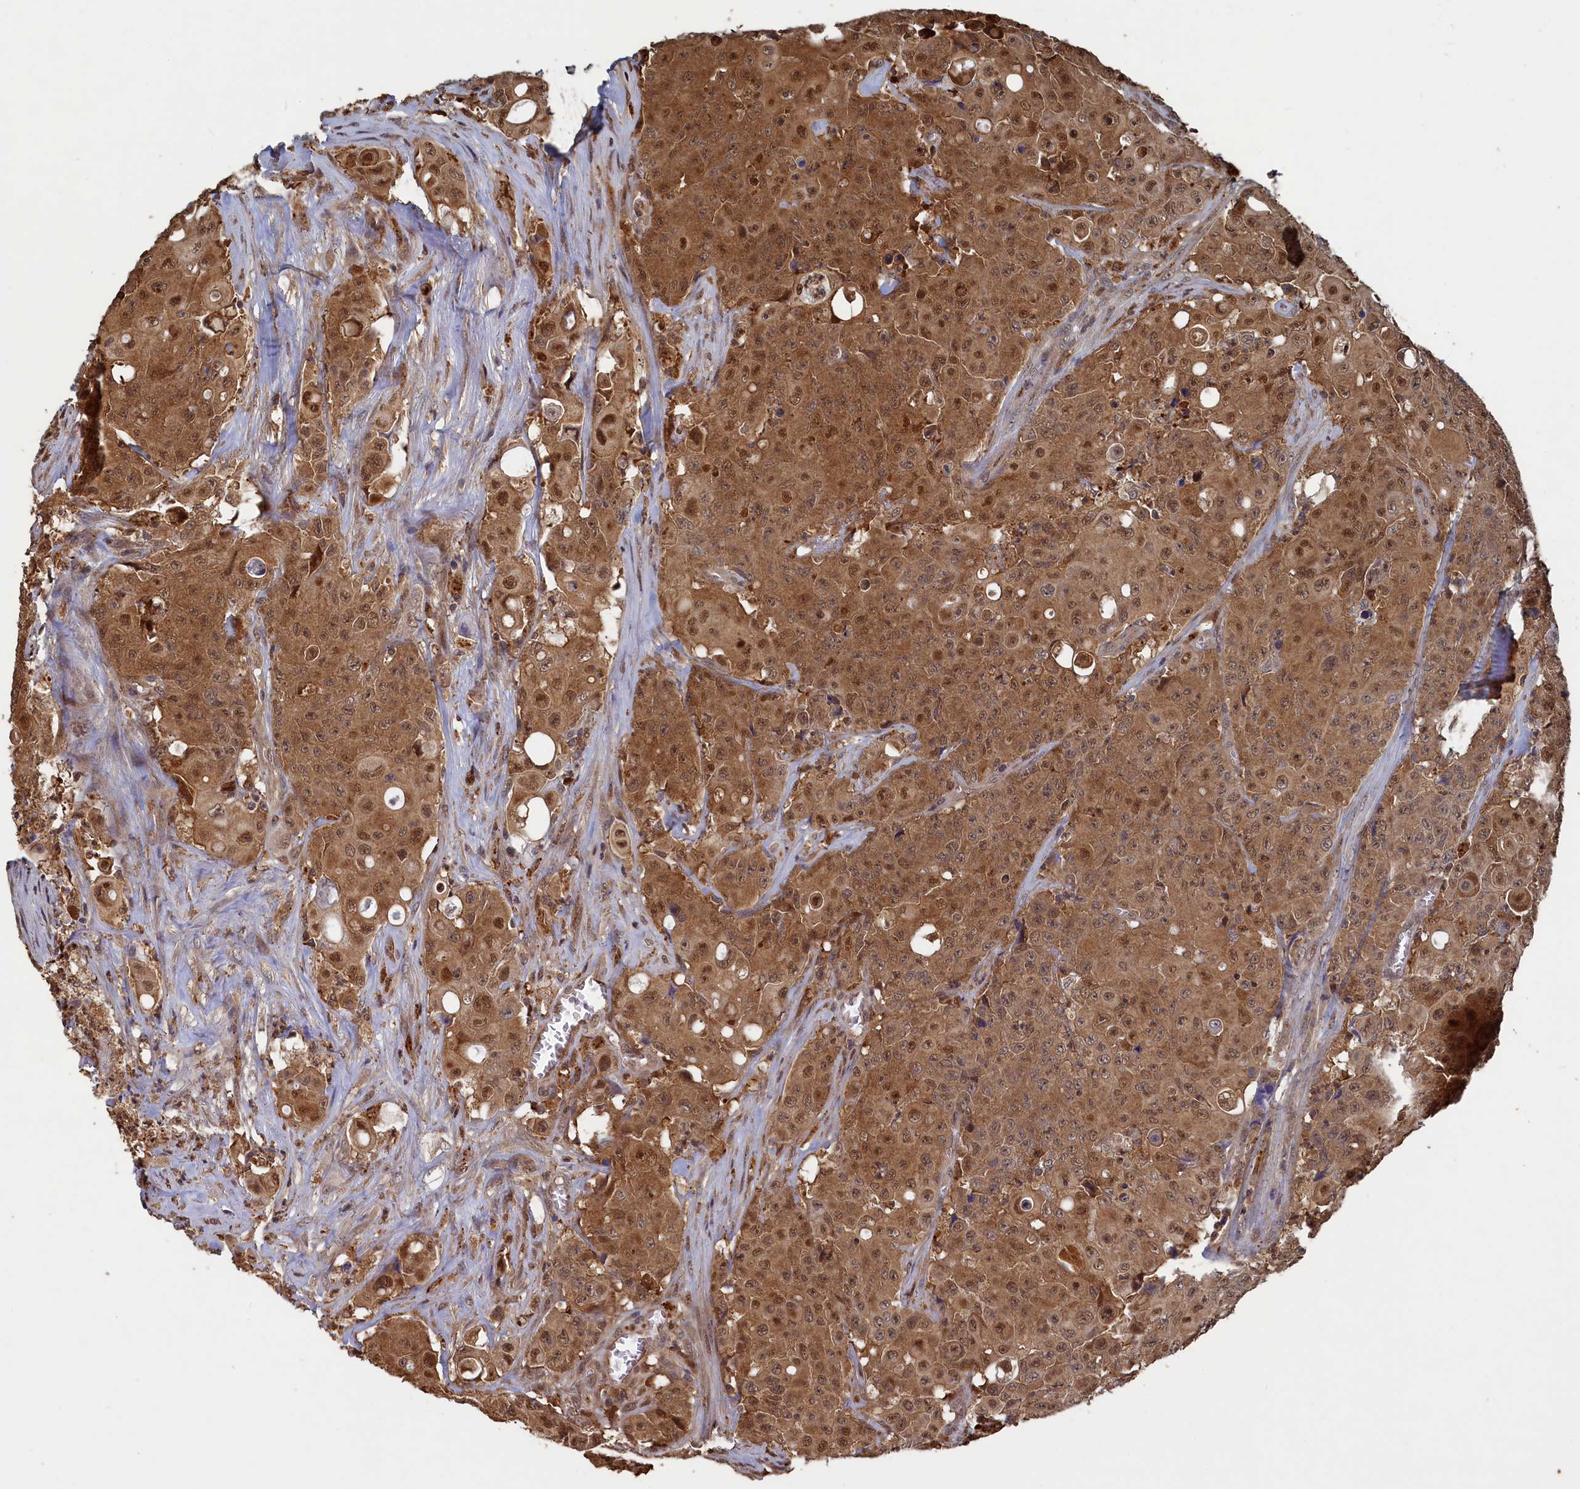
{"staining": {"intensity": "moderate", "quantity": ">75%", "location": "cytoplasmic/membranous,nuclear"}, "tissue": "colorectal cancer", "cell_type": "Tumor cells", "image_type": "cancer", "snomed": [{"axis": "morphology", "description": "Adenocarcinoma, NOS"}, {"axis": "topography", "description": "Colon"}], "caption": "Colorectal cancer tissue reveals moderate cytoplasmic/membranous and nuclear staining in approximately >75% of tumor cells (DAB (3,3'-diaminobenzidine) IHC with brightfield microscopy, high magnification).", "gene": "UCHL3", "patient": {"sex": "male", "age": 51}}